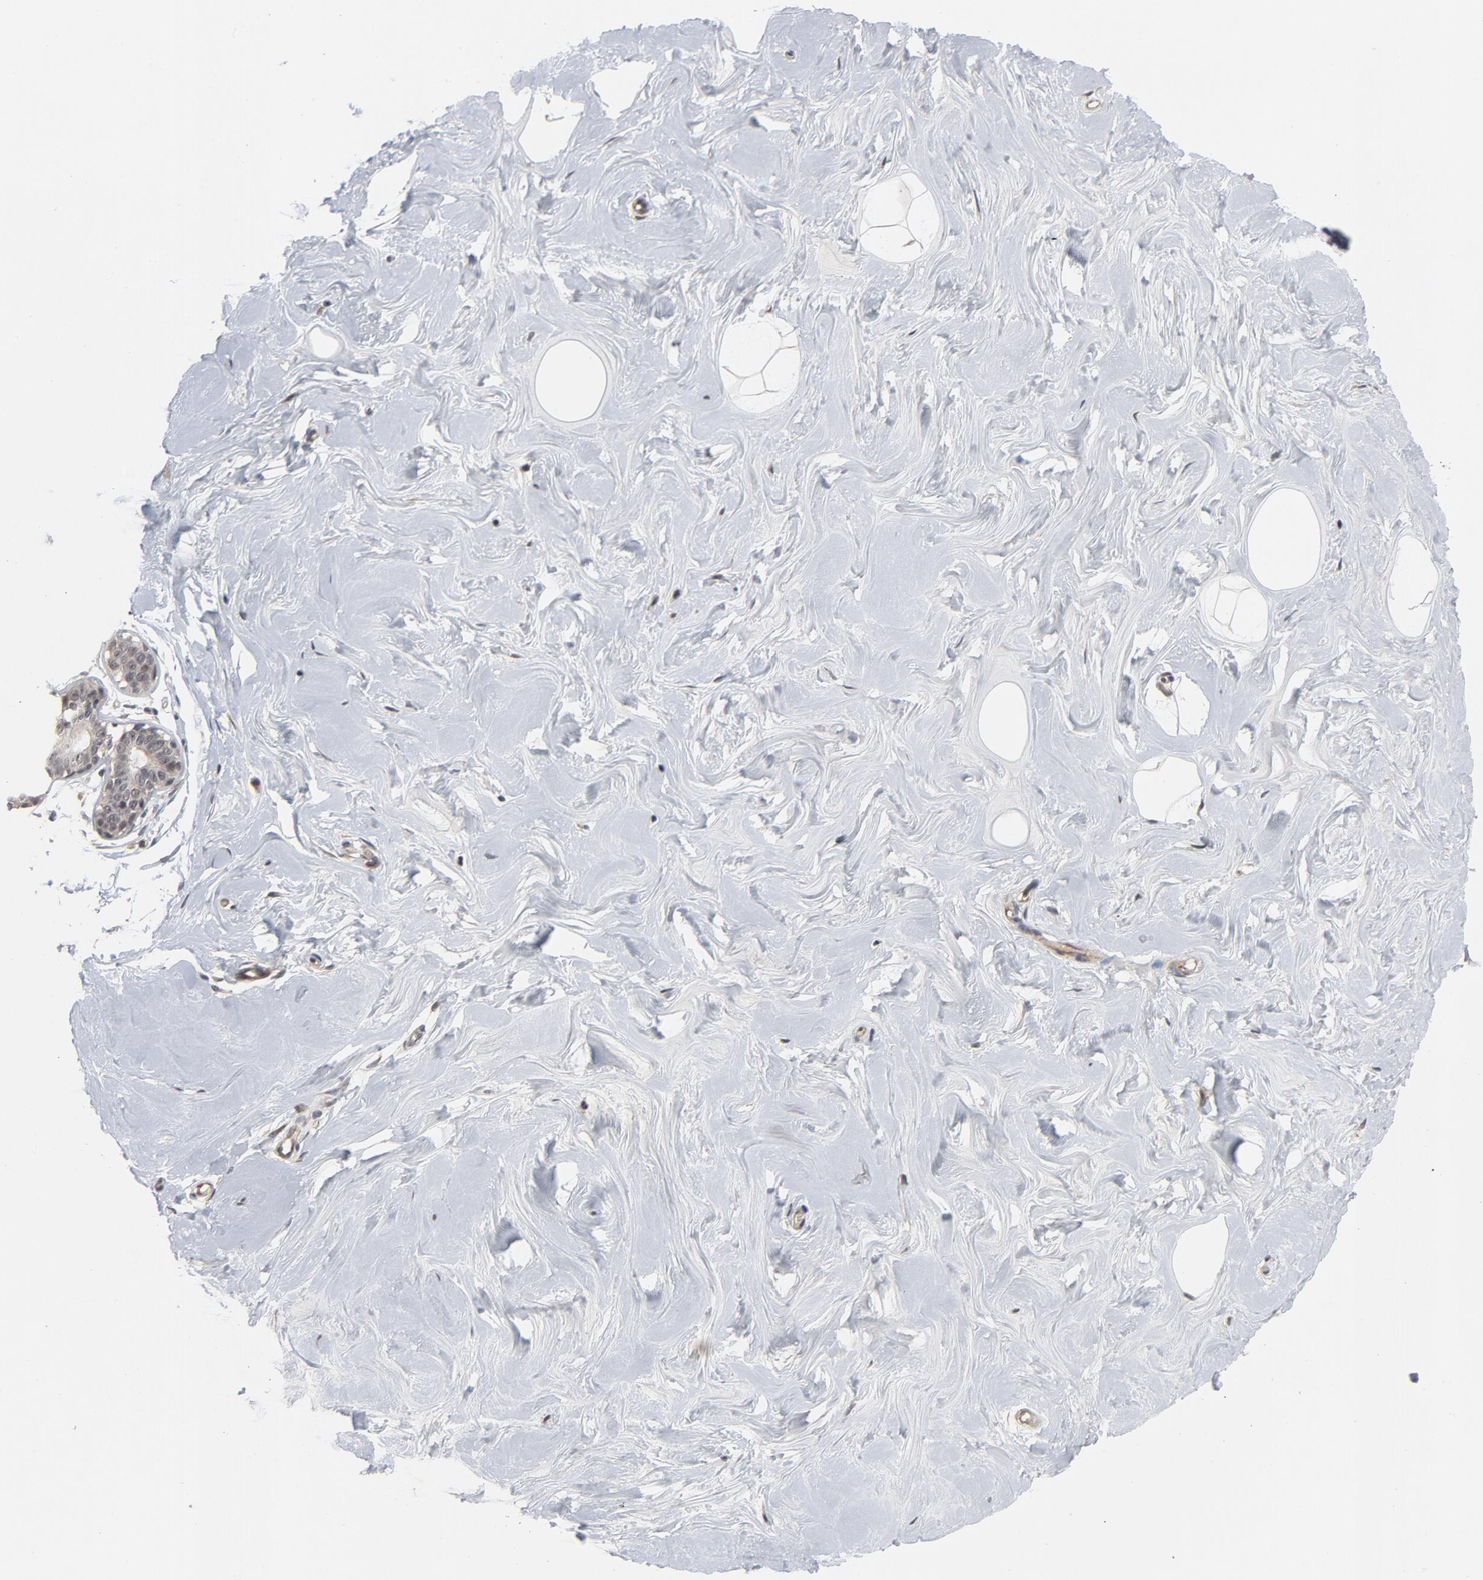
{"staining": {"intensity": "negative", "quantity": "none", "location": "none"}, "tissue": "breast", "cell_type": "Adipocytes", "image_type": "normal", "snomed": [{"axis": "morphology", "description": "Normal tissue, NOS"}, {"axis": "topography", "description": "Breast"}], "caption": "IHC of benign breast displays no staining in adipocytes.", "gene": "RTL5", "patient": {"sex": "female", "age": 23}}